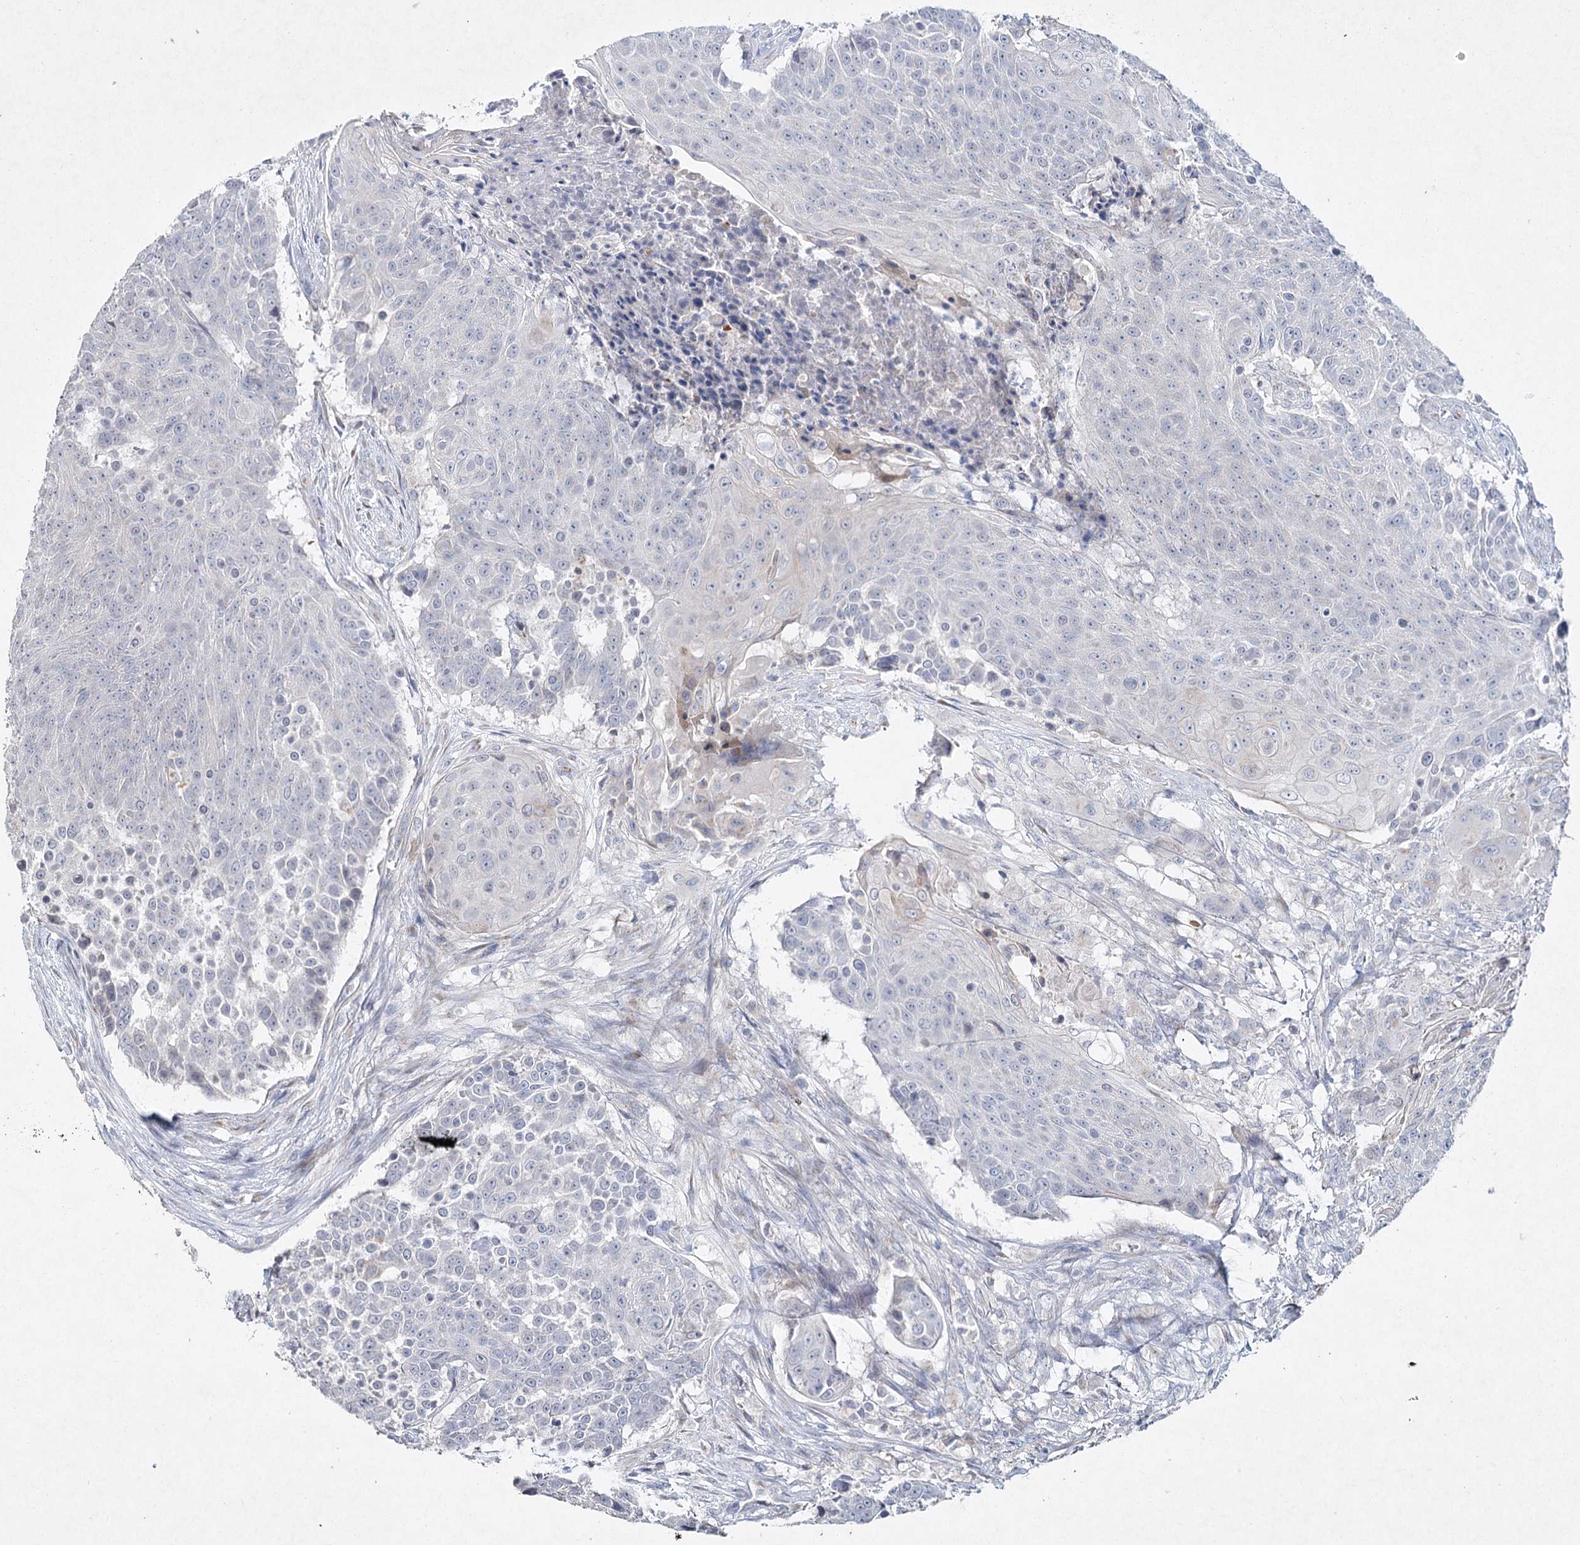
{"staining": {"intensity": "negative", "quantity": "none", "location": "none"}, "tissue": "urothelial cancer", "cell_type": "Tumor cells", "image_type": "cancer", "snomed": [{"axis": "morphology", "description": "Urothelial carcinoma, High grade"}, {"axis": "topography", "description": "Urinary bladder"}], "caption": "Tumor cells show no significant protein staining in high-grade urothelial carcinoma.", "gene": "RFX6", "patient": {"sex": "female", "age": 63}}